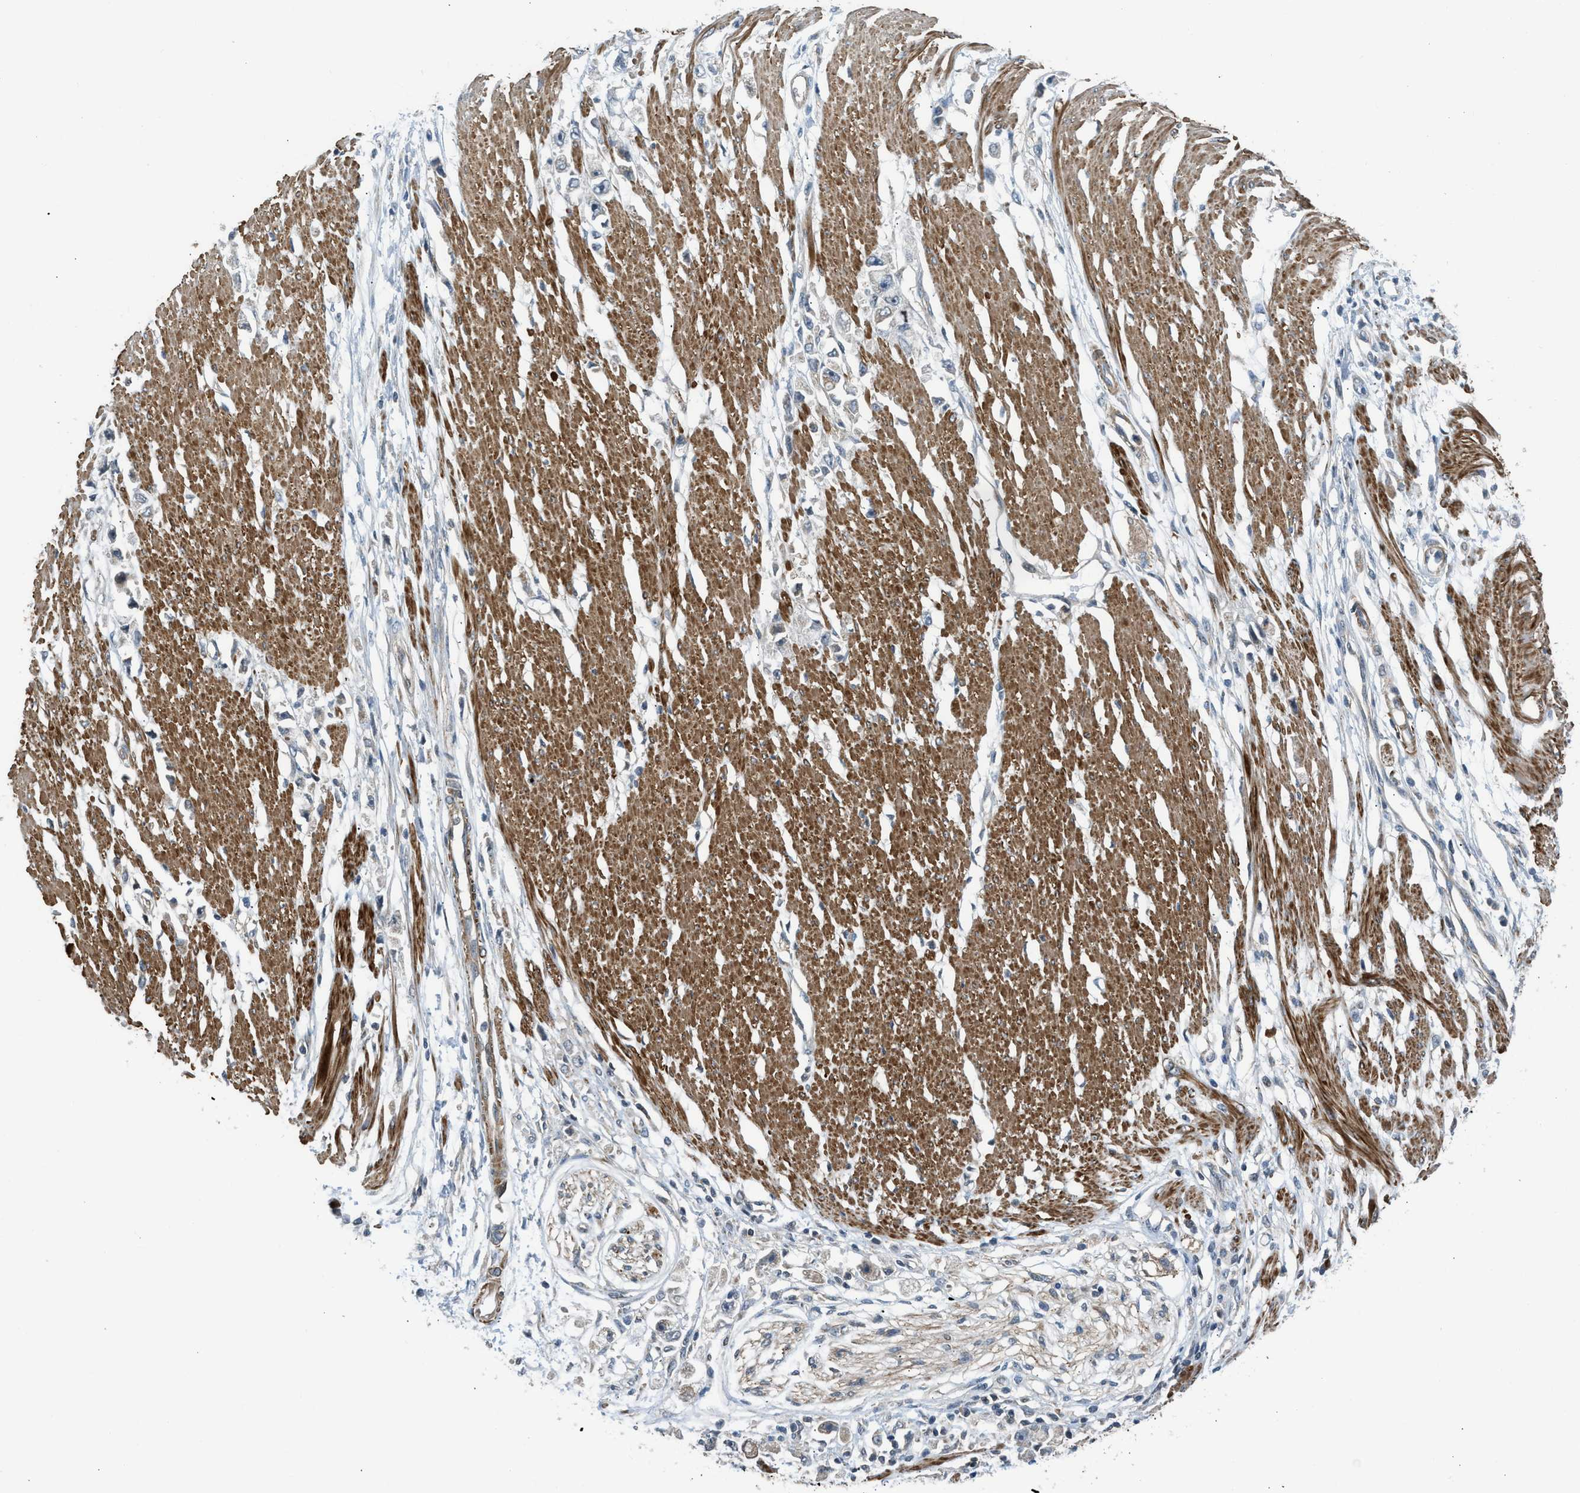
{"staining": {"intensity": "weak", "quantity": "25%-75%", "location": "cytoplasmic/membranous"}, "tissue": "stomach cancer", "cell_type": "Tumor cells", "image_type": "cancer", "snomed": [{"axis": "morphology", "description": "Adenocarcinoma, NOS"}, {"axis": "topography", "description": "Stomach"}], "caption": "Immunohistochemistry (IHC) (DAB (3,3'-diaminobenzidine)) staining of adenocarcinoma (stomach) shows weak cytoplasmic/membranous protein staining in about 25%-75% of tumor cells. (DAB (3,3'-diaminobenzidine) IHC with brightfield microscopy, high magnification).", "gene": "SESN2", "patient": {"sex": "female", "age": 59}}